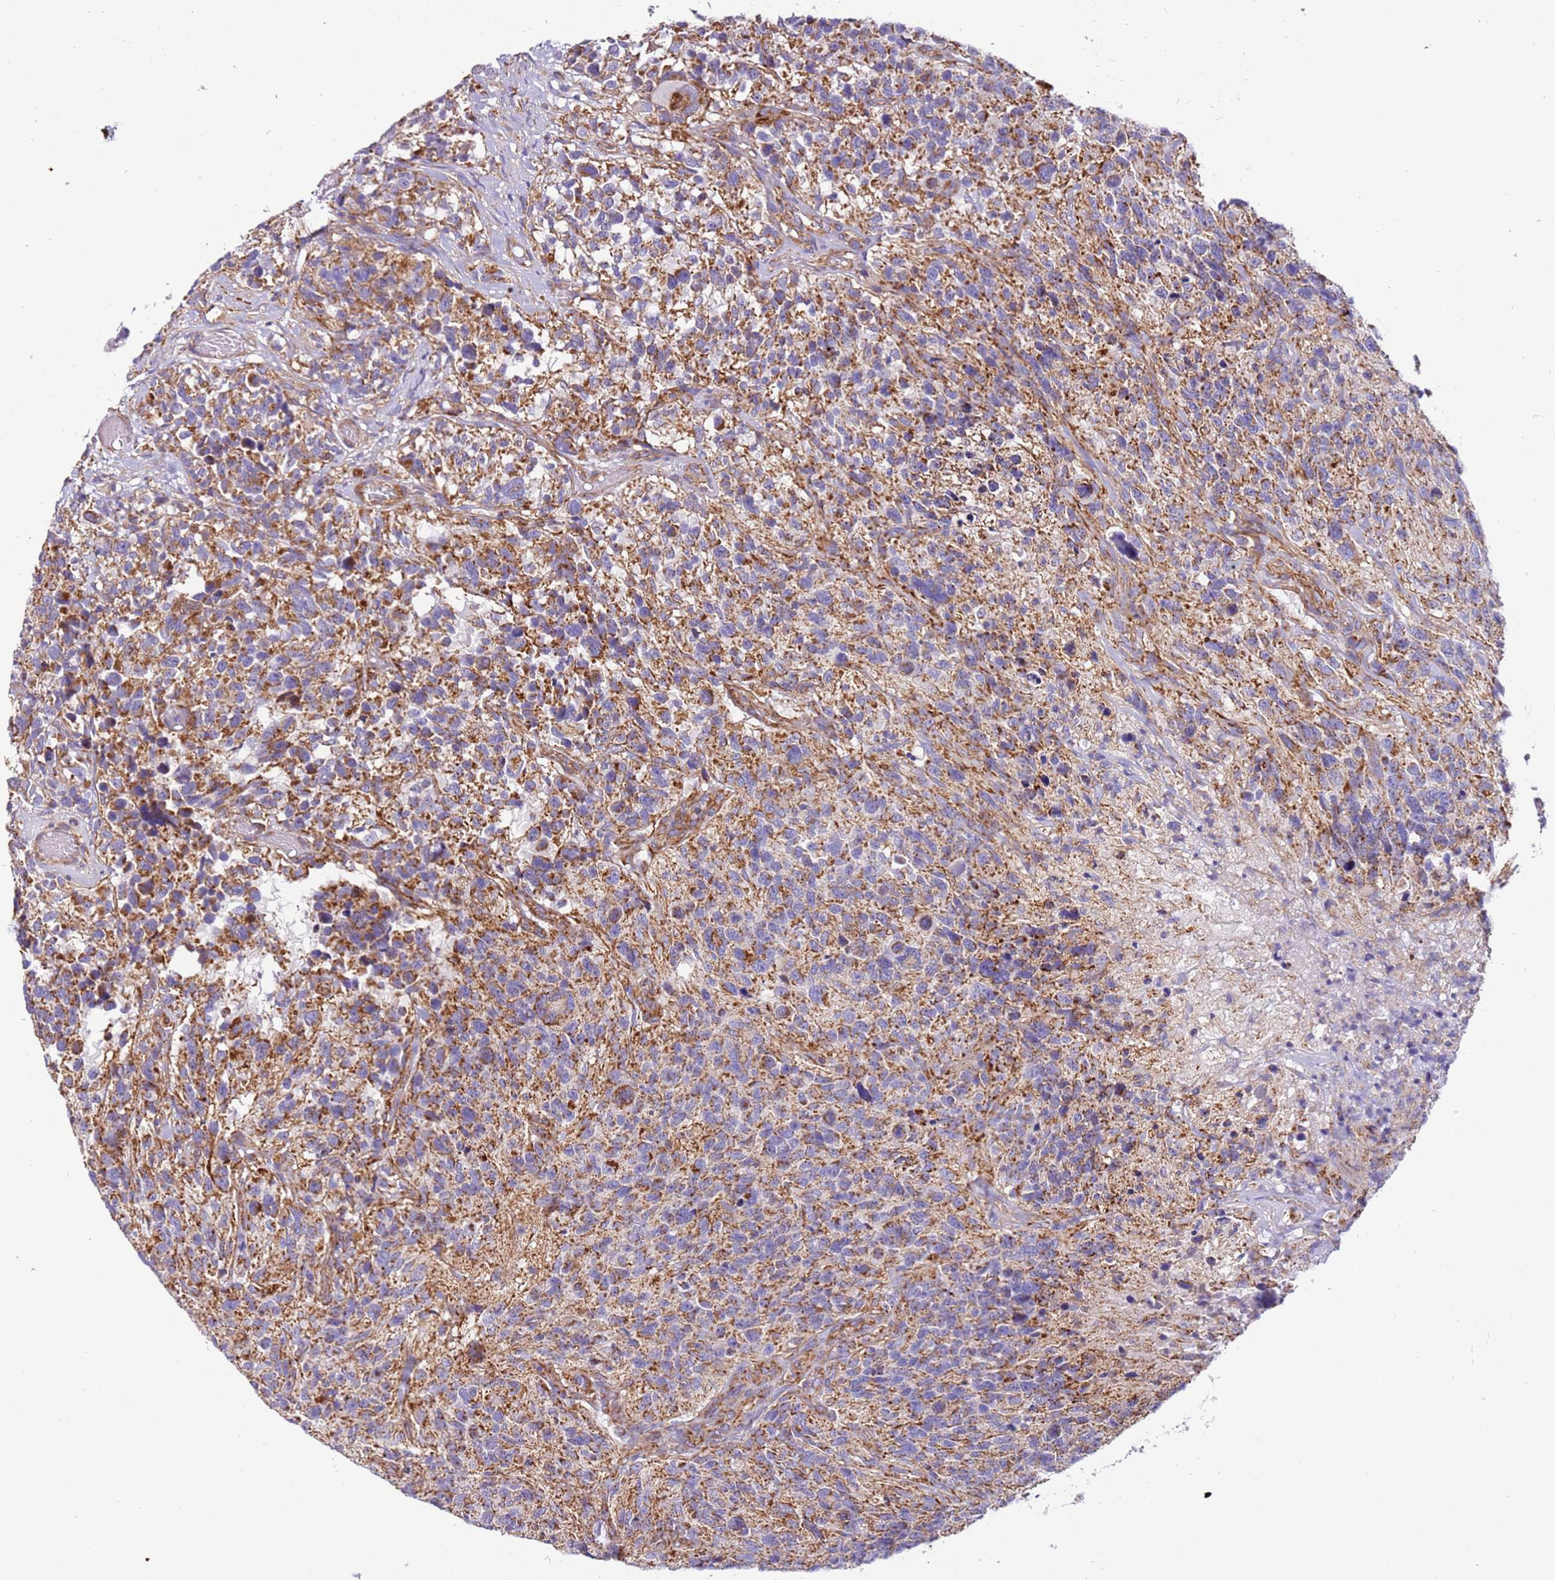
{"staining": {"intensity": "moderate", "quantity": "<25%", "location": "cytoplasmic/membranous"}, "tissue": "glioma", "cell_type": "Tumor cells", "image_type": "cancer", "snomed": [{"axis": "morphology", "description": "Glioma, malignant, High grade"}, {"axis": "topography", "description": "Brain"}], "caption": "Malignant high-grade glioma was stained to show a protein in brown. There is low levels of moderate cytoplasmic/membranous staining in about <25% of tumor cells.", "gene": "MRPL20", "patient": {"sex": "male", "age": 69}}